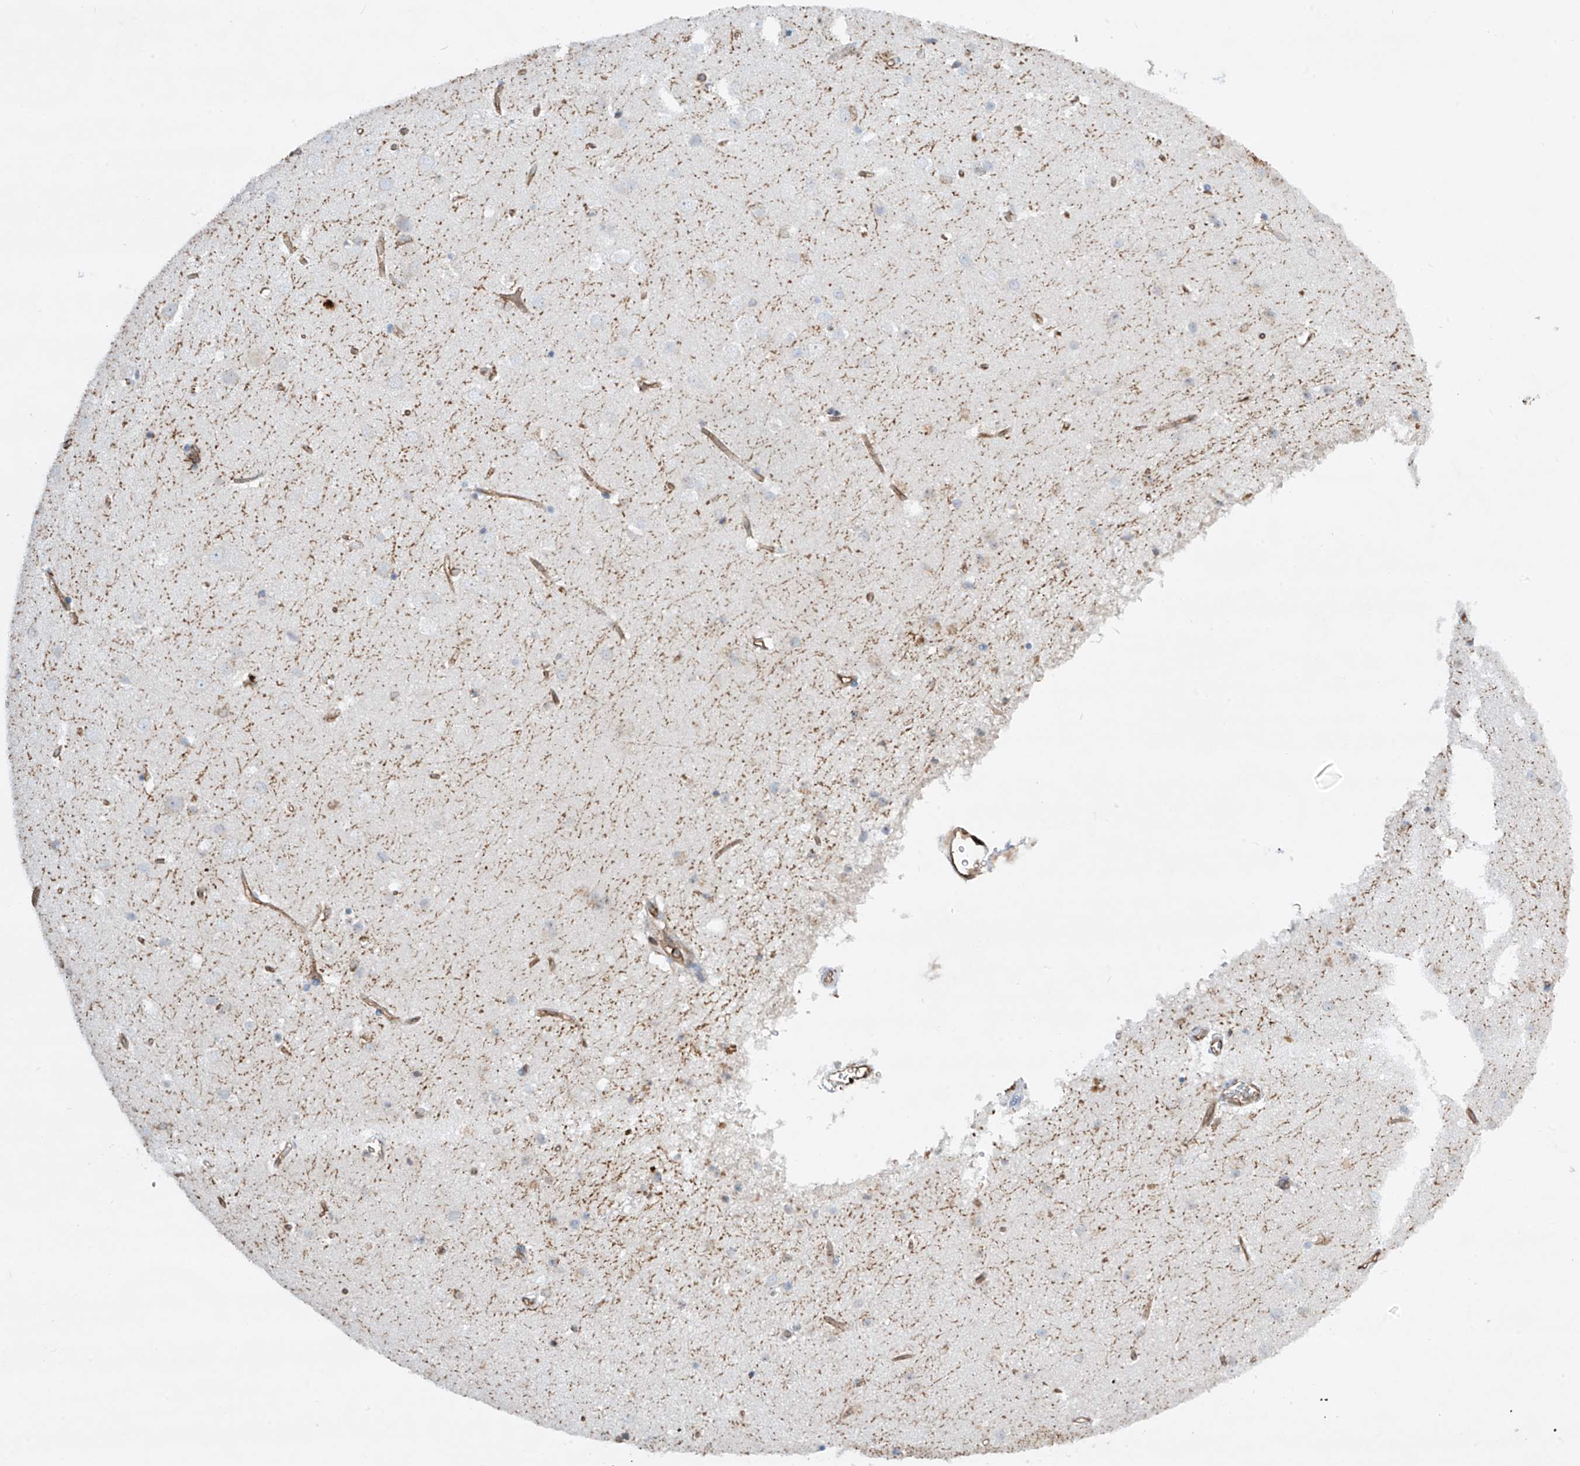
{"staining": {"intensity": "moderate", "quantity": ">75%", "location": "cytoplasmic/membranous"}, "tissue": "cerebral cortex", "cell_type": "Endothelial cells", "image_type": "normal", "snomed": [{"axis": "morphology", "description": "Normal tissue, NOS"}, {"axis": "topography", "description": "Cerebral cortex"}], "caption": "Cerebral cortex stained with IHC displays moderate cytoplasmic/membranous positivity in about >75% of endothelial cells.", "gene": "HLA", "patient": {"sex": "male", "age": 54}}